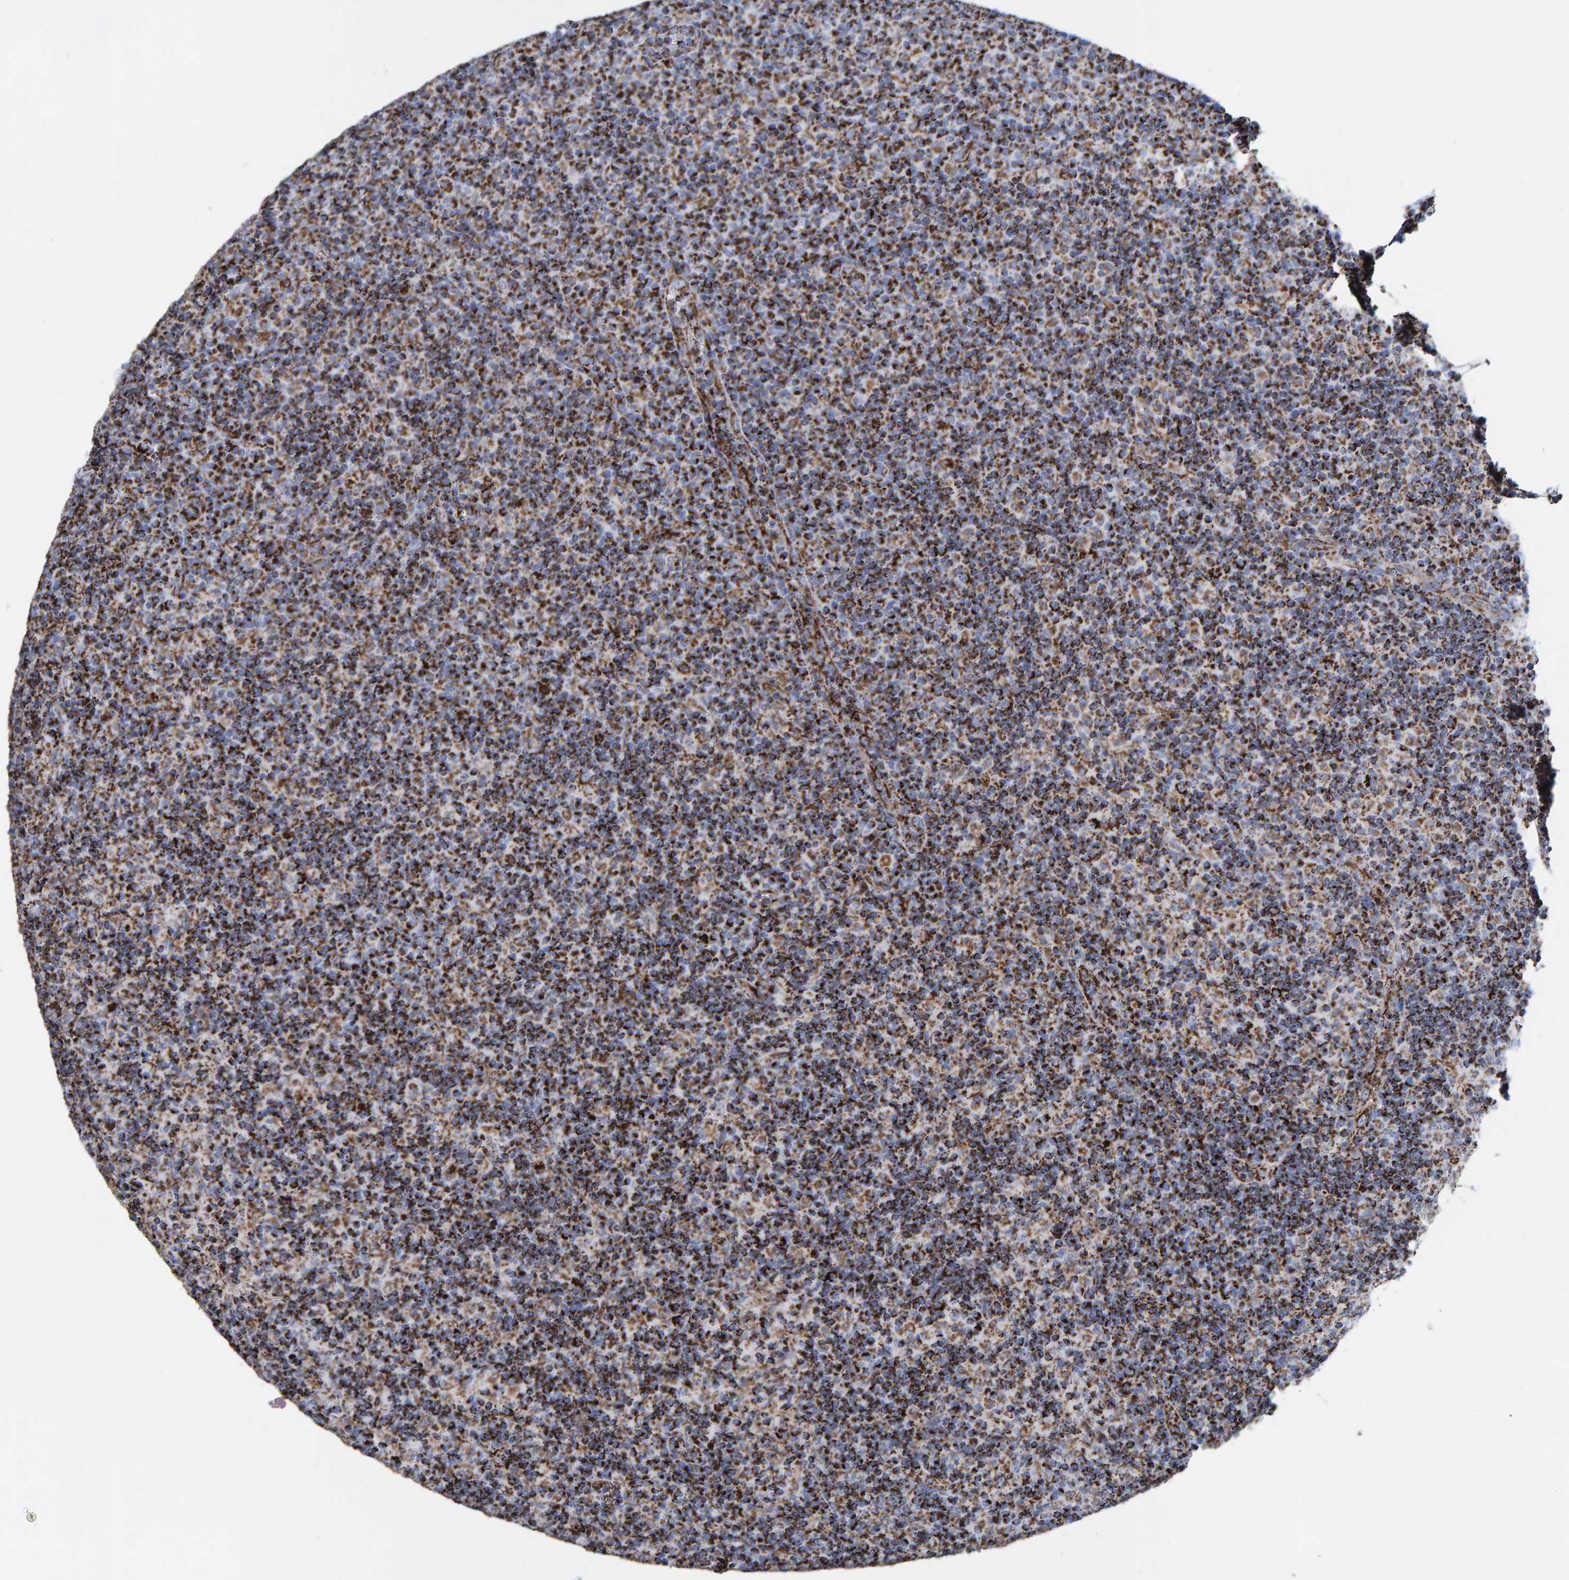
{"staining": {"intensity": "strong", "quantity": ">75%", "location": "cytoplasmic/membranous"}, "tissue": "lymph node", "cell_type": "Germinal center cells", "image_type": "normal", "snomed": [{"axis": "morphology", "description": "Normal tissue, NOS"}, {"axis": "morphology", "description": "Inflammation, NOS"}, {"axis": "topography", "description": "Lymph node"}], "caption": "The histopathology image reveals immunohistochemical staining of normal lymph node. There is strong cytoplasmic/membranous positivity is present in about >75% of germinal center cells.", "gene": "ENSG00000262660", "patient": {"sex": "male", "age": 55}}